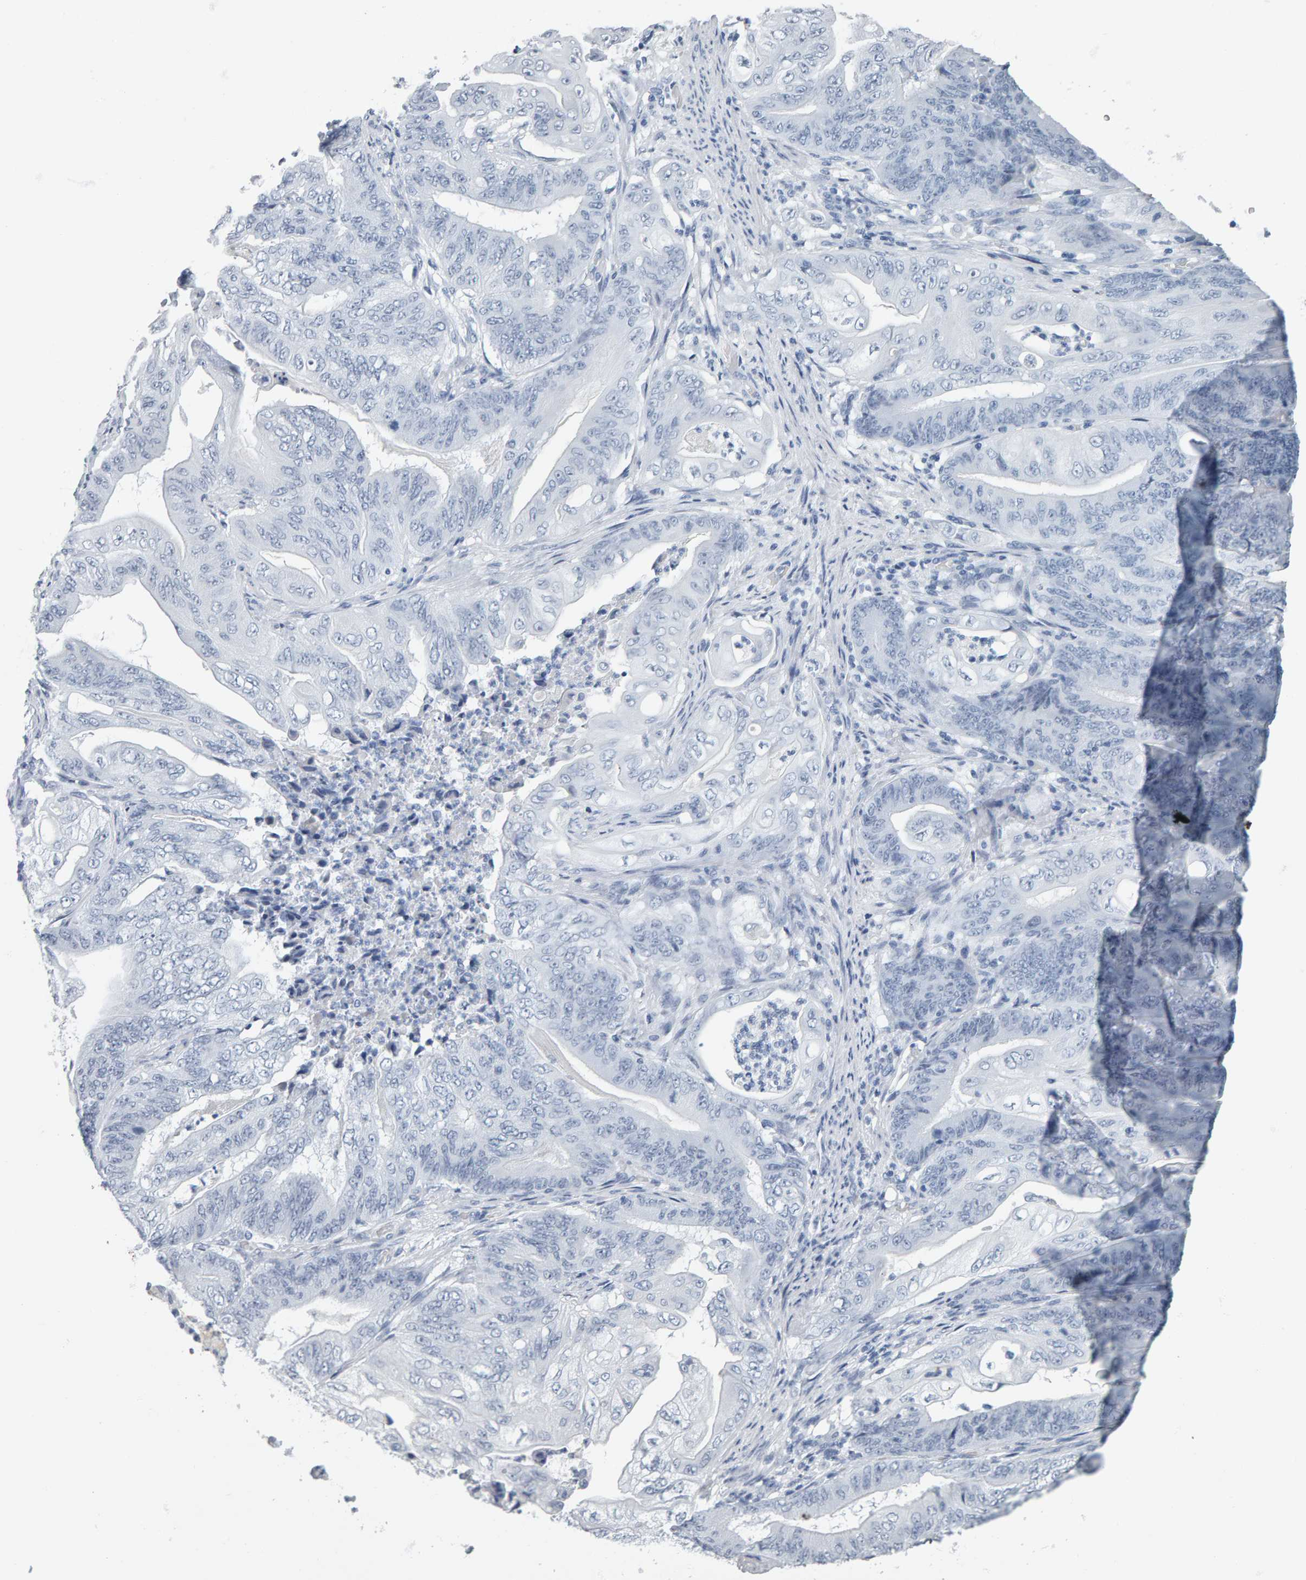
{"staining": {"intensity": "negative", "quantity": "none", "location": "none"}, "tissue": "stomach cancer", "cell_type": "Tumor cells", "image_type": "cancer", "snomed": [{"axis": "morphology", "description": "Adenocarcinoma, NOS"}, {"axis": "topography", "description": "Stomach"}], "caption": "Stomach adenocarcinoma was stained to show a protein in brown. There is no significant staining in tumor cells.", "gene": "SPACA3", "patient": {"sex": "female", "age": 73}}